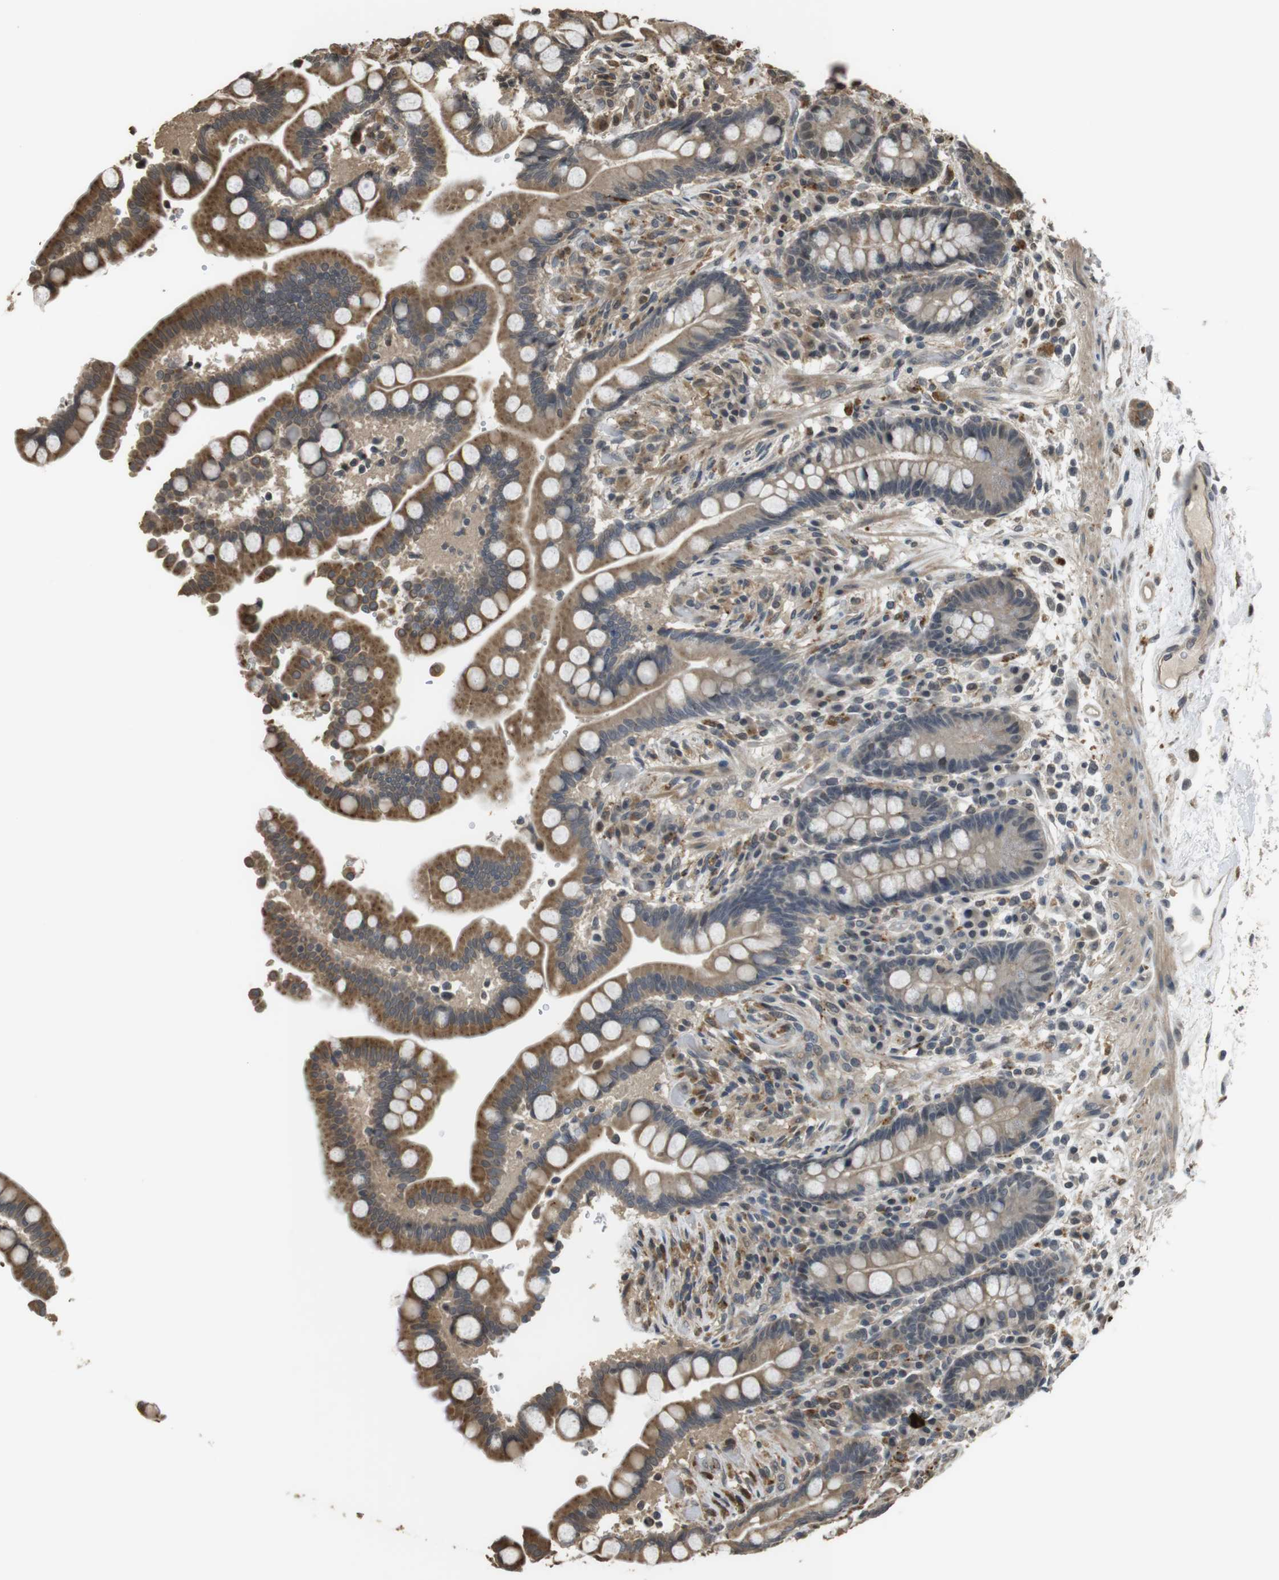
{"staining": {"intensity": "weak", "quantity": ">75%", "location": "cytoplasmic/membranous"}, "tissue": "colon", "cell_type": "Endothelial cells", "image_type": "normal", "snomed": [{"axis": "morphology", "description": "Normal tissue, NOS"}, {"axis": "topography", "description": "Colon"}], "caption": "DAB (3,3'-diaminobenzidine) immunohistochemical staining of normal human colon reveals weak cytoplasmic/membranous protein staining in approximately >75% of endothelial cells.", "gene": "FZD10", "patient": {"sex": "male", "age": 73}}